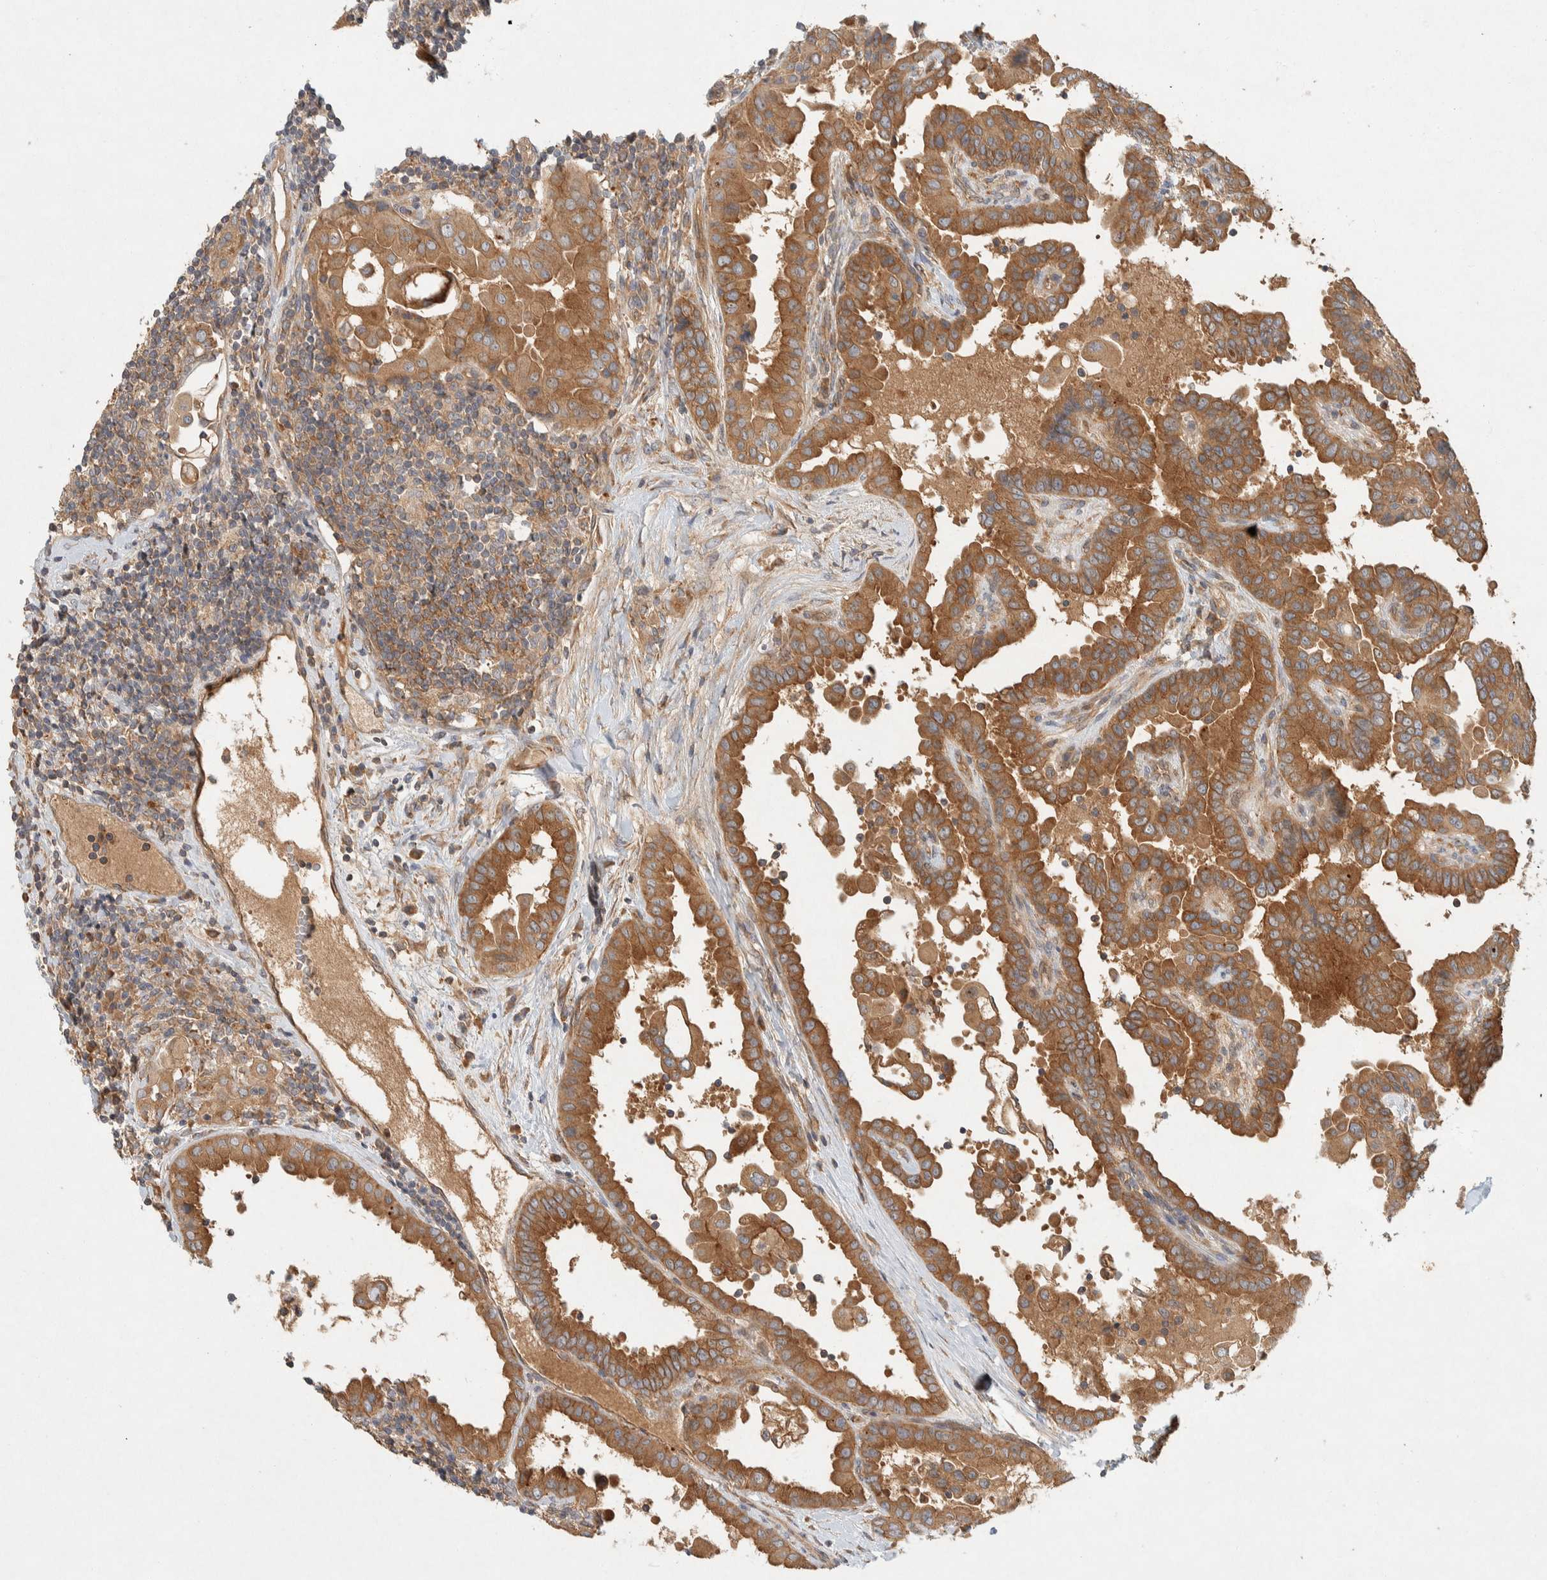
{"staining": {"intensity": "moderate", "quantity": ">75%", "location": "cytoplasmic/membranous"}, "tissue": "thyroid cancer", "cell_type": "Tumor cells", "image_type": "cancer", "snomed": [{"axis": "morphology", "description": "Papillary adenocarcinoma, NOS"}, {"axis": "topography", "description": "Thyroid gland"}], "caption": "A micrograph of thyroid papillary adenocarcinoma stained for a protein displays moderate cytoplasmic/membranous brown staining in tumor cells.", "gene": "PXK", "patient": {"sex": "male", "age": 33}}